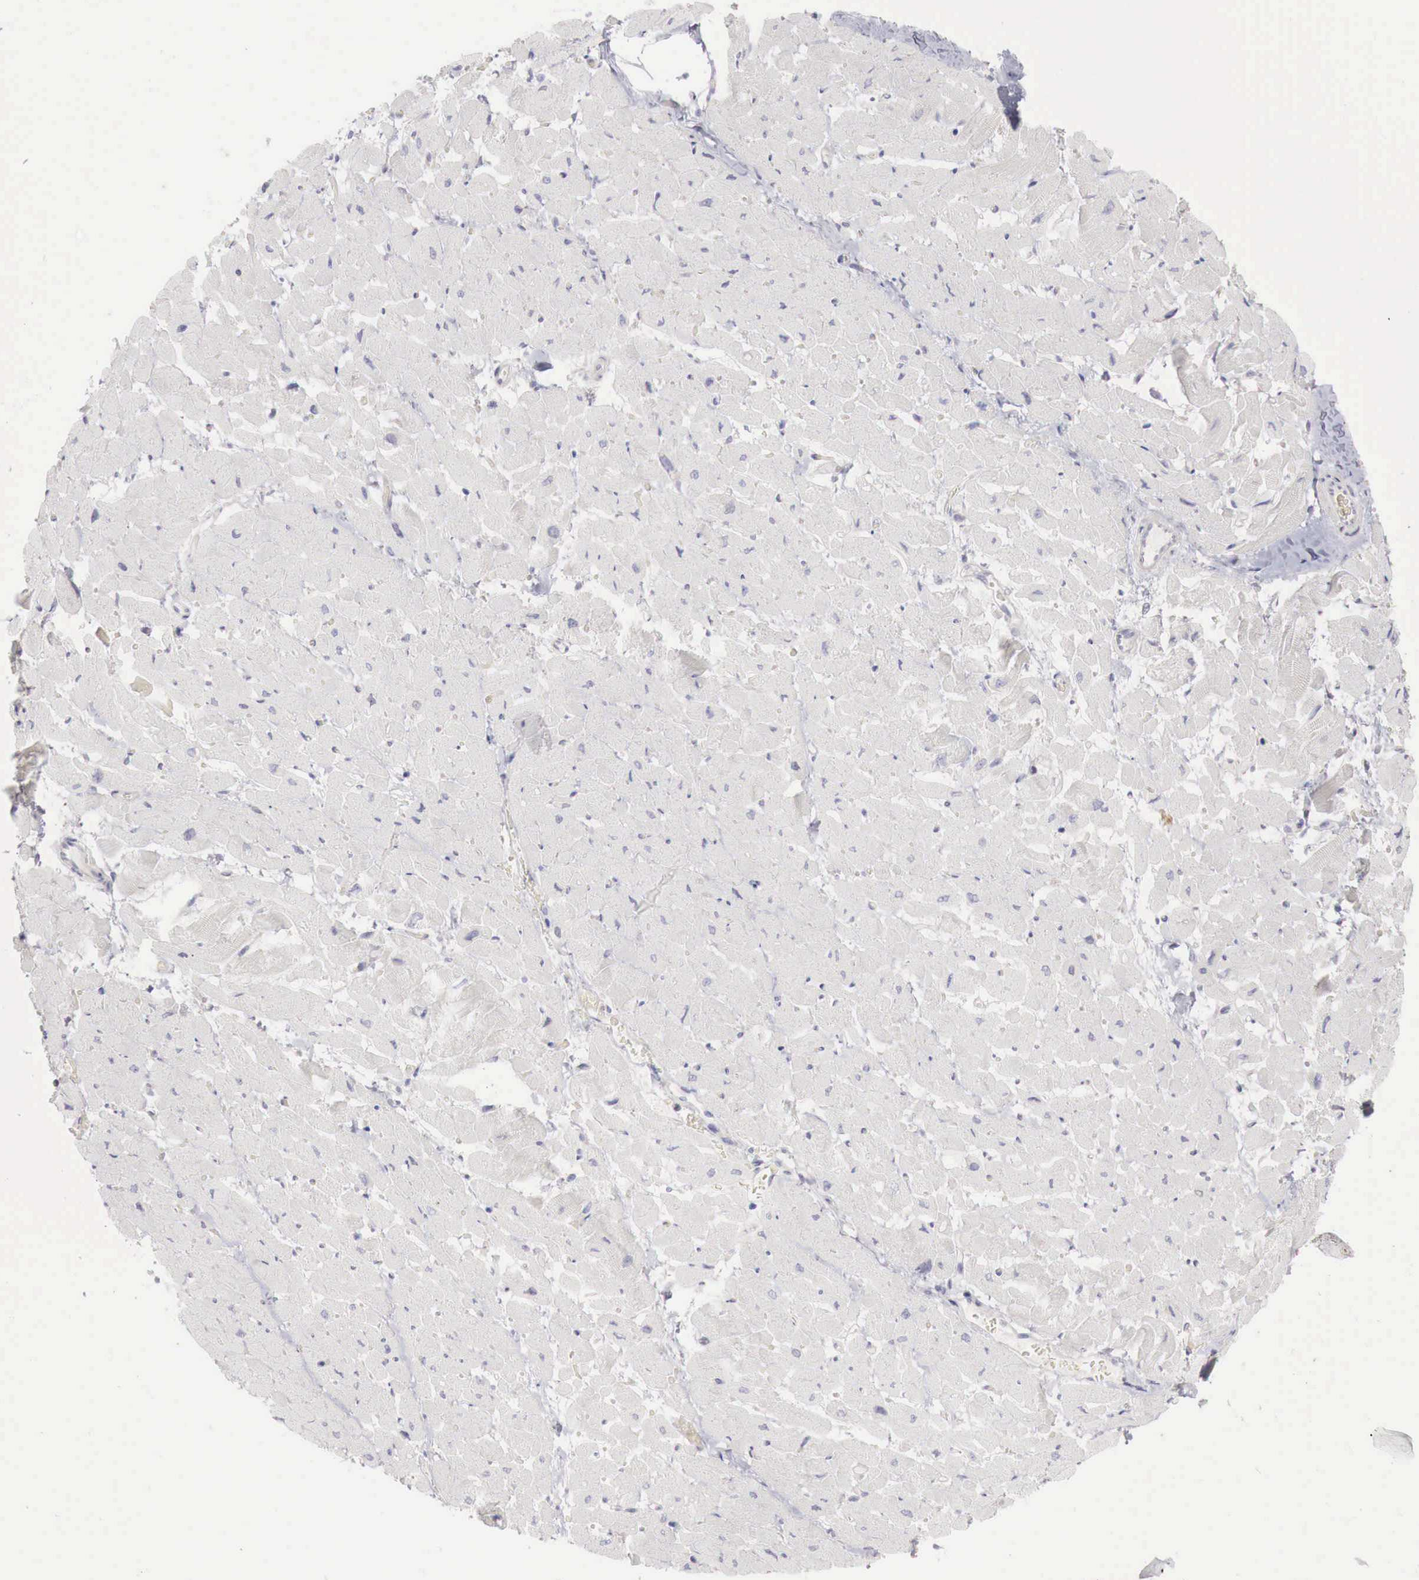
{"staining": {"intensity": "negative", "quantity": "none", "location": "none"}, "tissue": "heart muscle", "cell_type": "Cardiomyocytes", "image_type": "normal", "snomed": [{"axis": "morphology", "description": "Normal tissue, NOS"}, {"axis": "topography", "description": "Heart"}], "caption": "IHC micrograph of benign human heart muscle stained for a protein (brown), which exhibits no expression in cardiomyocytes. The staining was performed using DAB to visualize the protein expression in brown, while the nuclei were stained in blue with hematoxylin (Magnification: 20x).", "gene": "GATA1", "patient": {"sex": "male", "age": 45}}